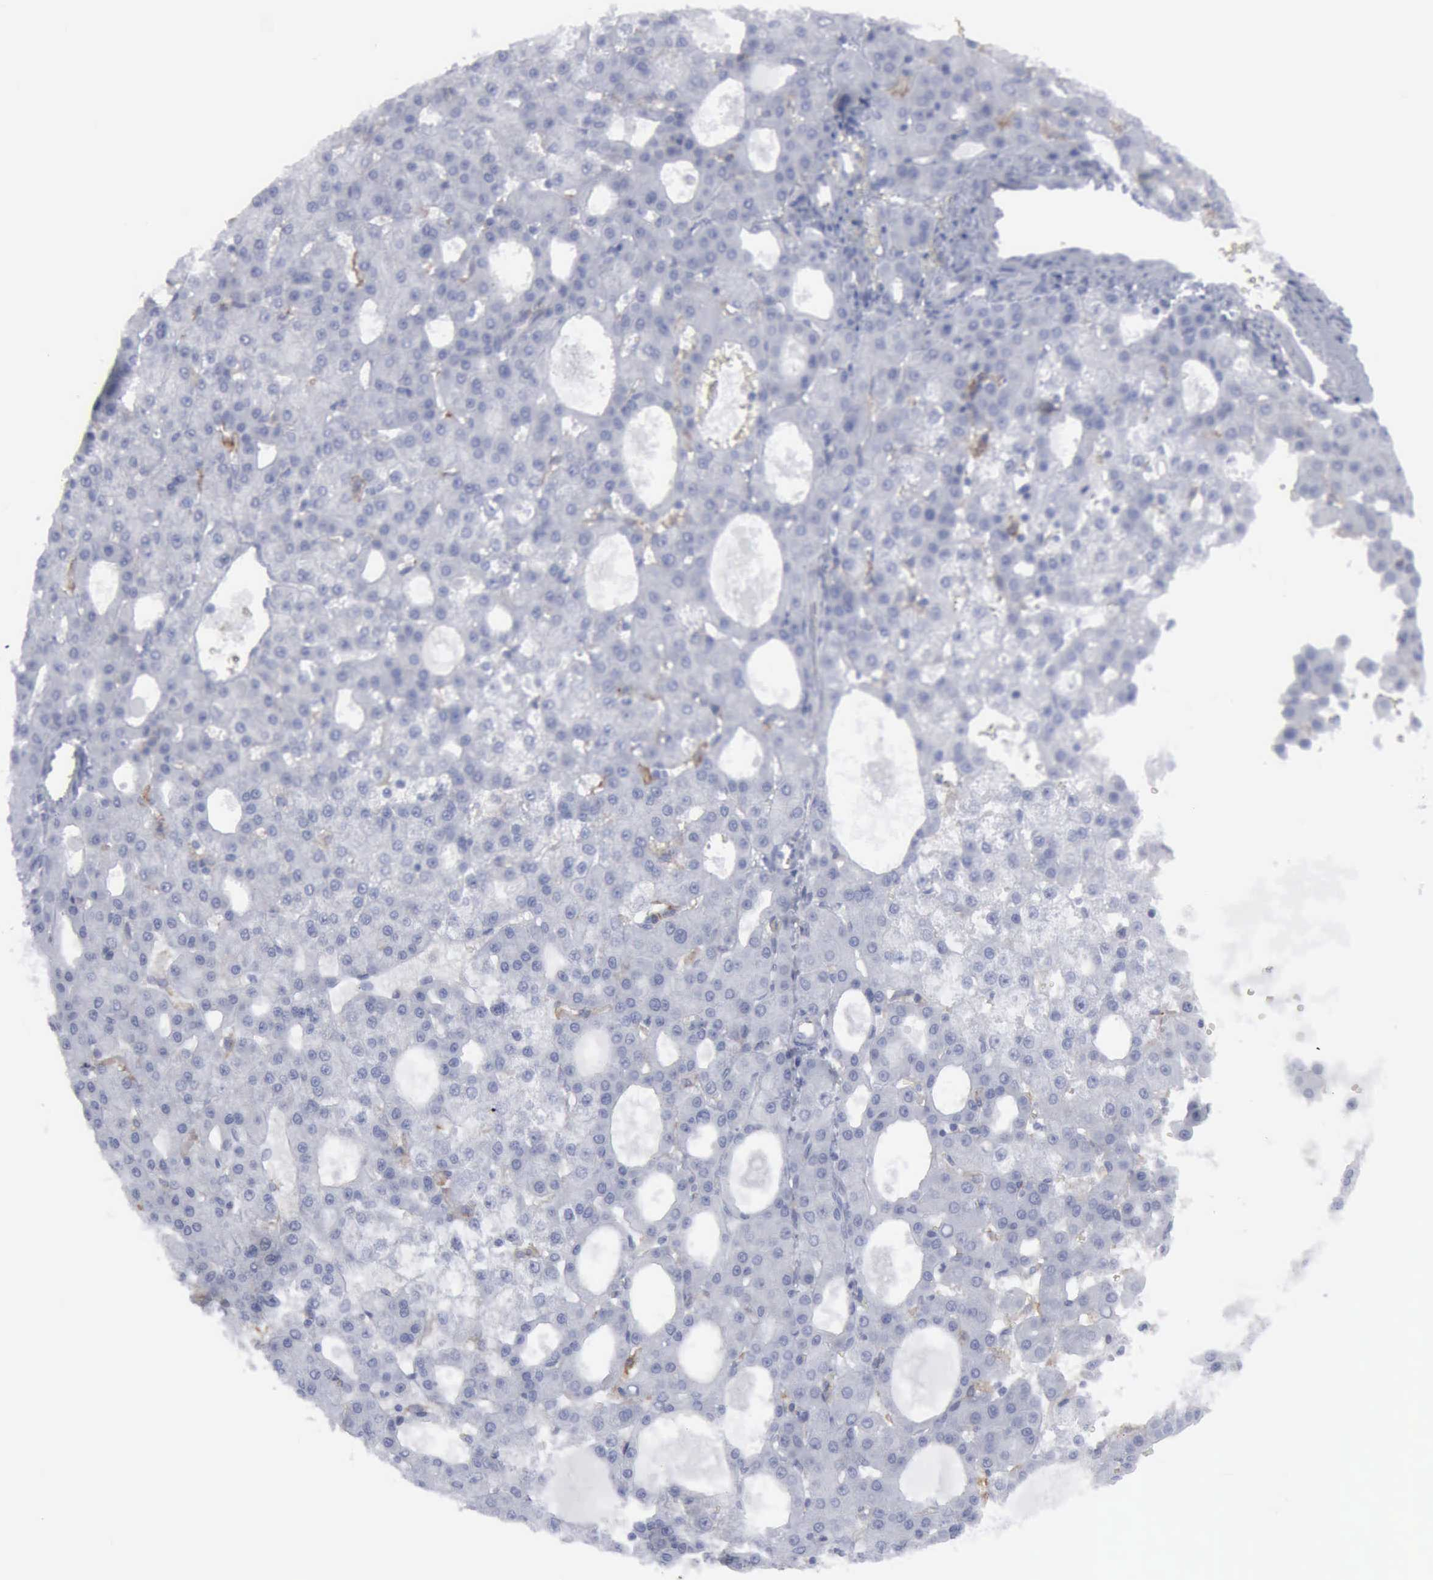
{"staining": {"intensity": "negative", "quantity": "none", "location": "none"}, "tissue": "liver cancer", "cell_type": "Tumor cells", "image_type": "cancer", "snomed": [{"axis": "morphology", "description": "Carcinoma, Hepatocellular, NOS"}, {"axis": "topography", "description": "Liver"}], "caption": "This image is of hepatocellular carcinoma (liver) stained with immunohistochemistry (IHC) to label a protein in brown with the nuclei are counter-stained blue. There is no staining in tumor cells. (Brightfield microscopy of DAB immunohistochemistry (IHC) at high magnification).", "gene": "VCAM1", "patient": {"sex": "male", "age": 47}}